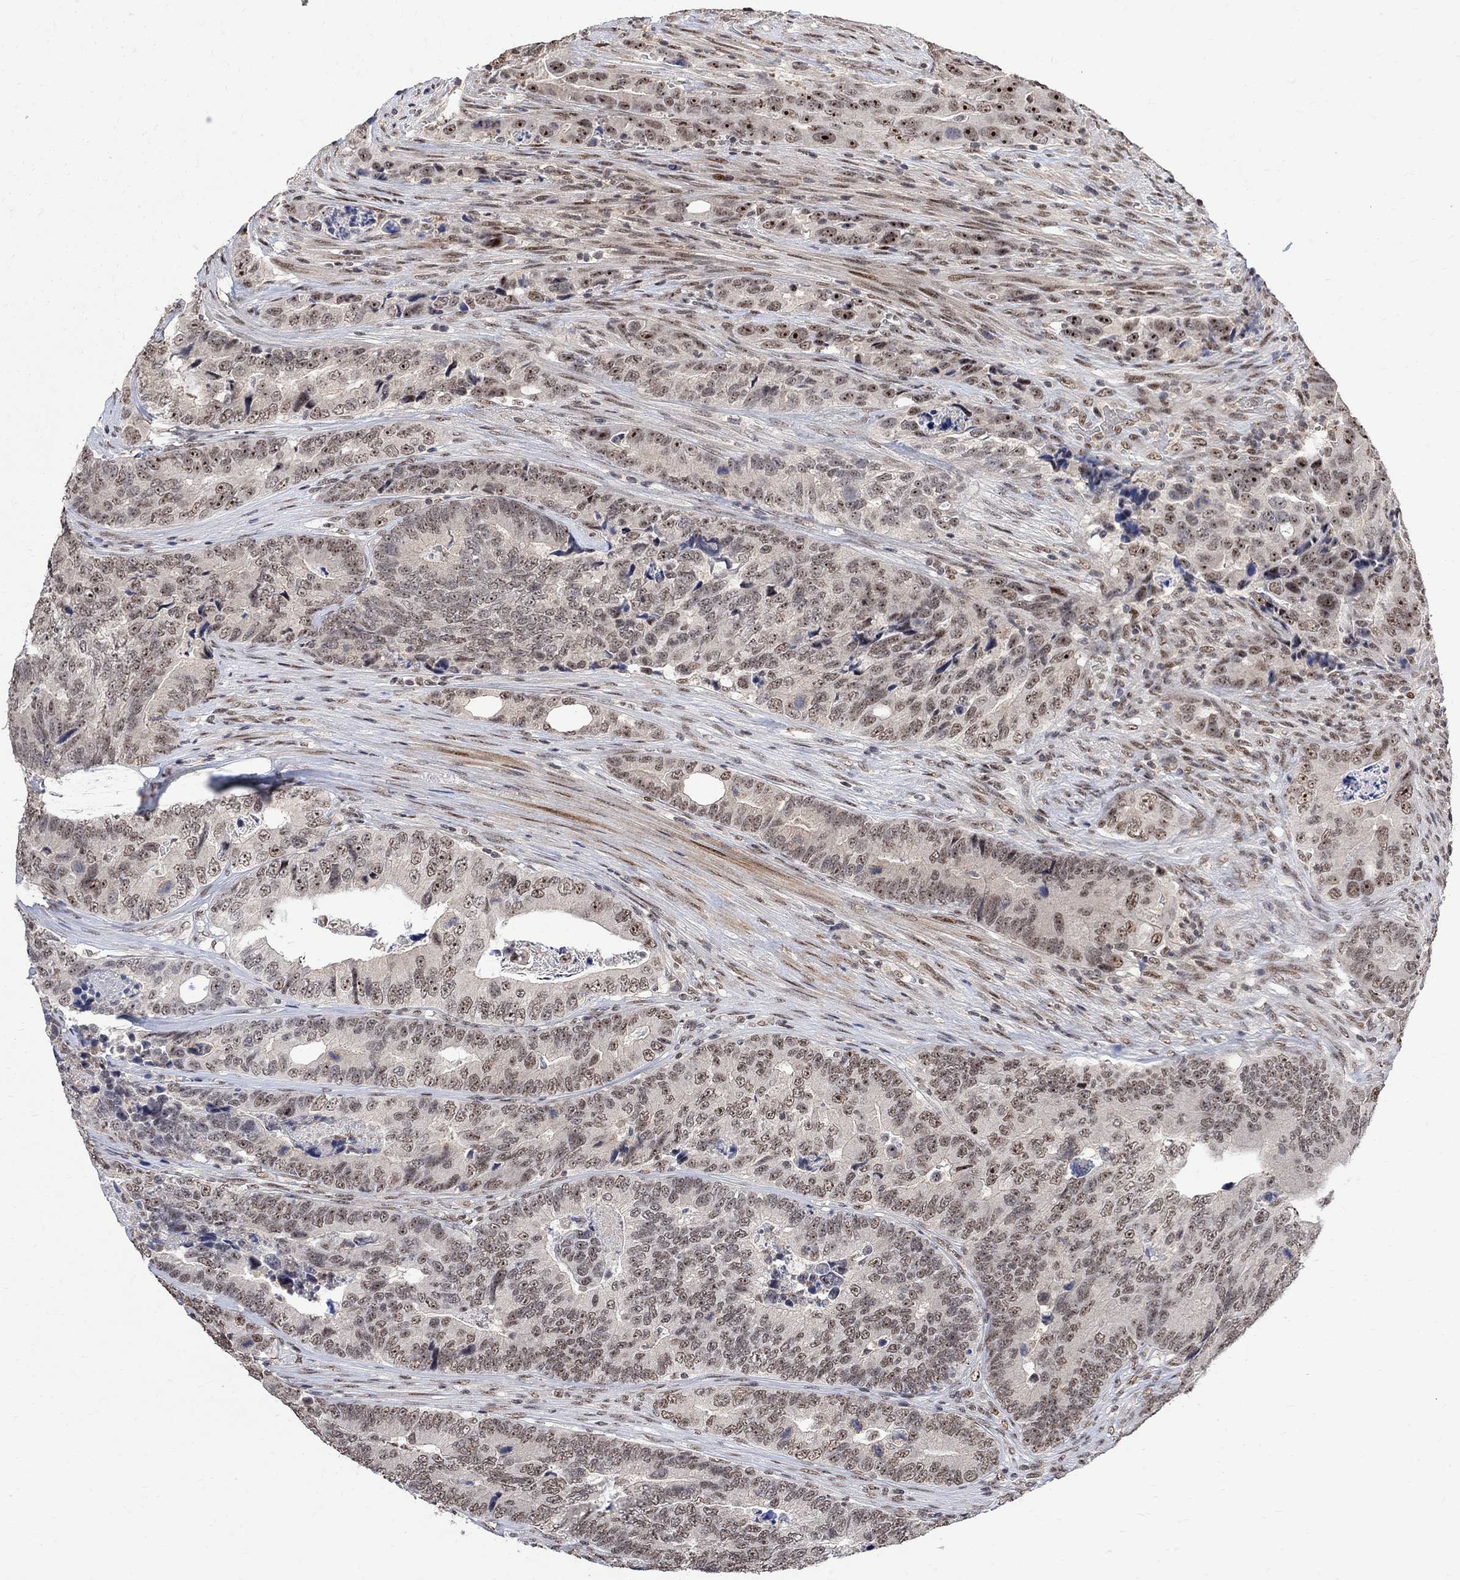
{"staining": {"intensity": "strong", "quantity": "25%-75%", "location": "nuclear"}, "tissue": "colorectal cancer", "cell_type": "Tumor cells", "image_type": "cancer", "snomed": [{"axis": "morphology", "description": "Adenocarcinoma, NOS"}, {"axis": "topography", "description": "Colon"}], "caption": "This is an image of immunohistochemistry (IHC) staining of colorectal cancer, which shows strong positivity in the nuclear of tumor cells.", "gene": "E4F1", "patient": {"sex": "female", "age": 72}}